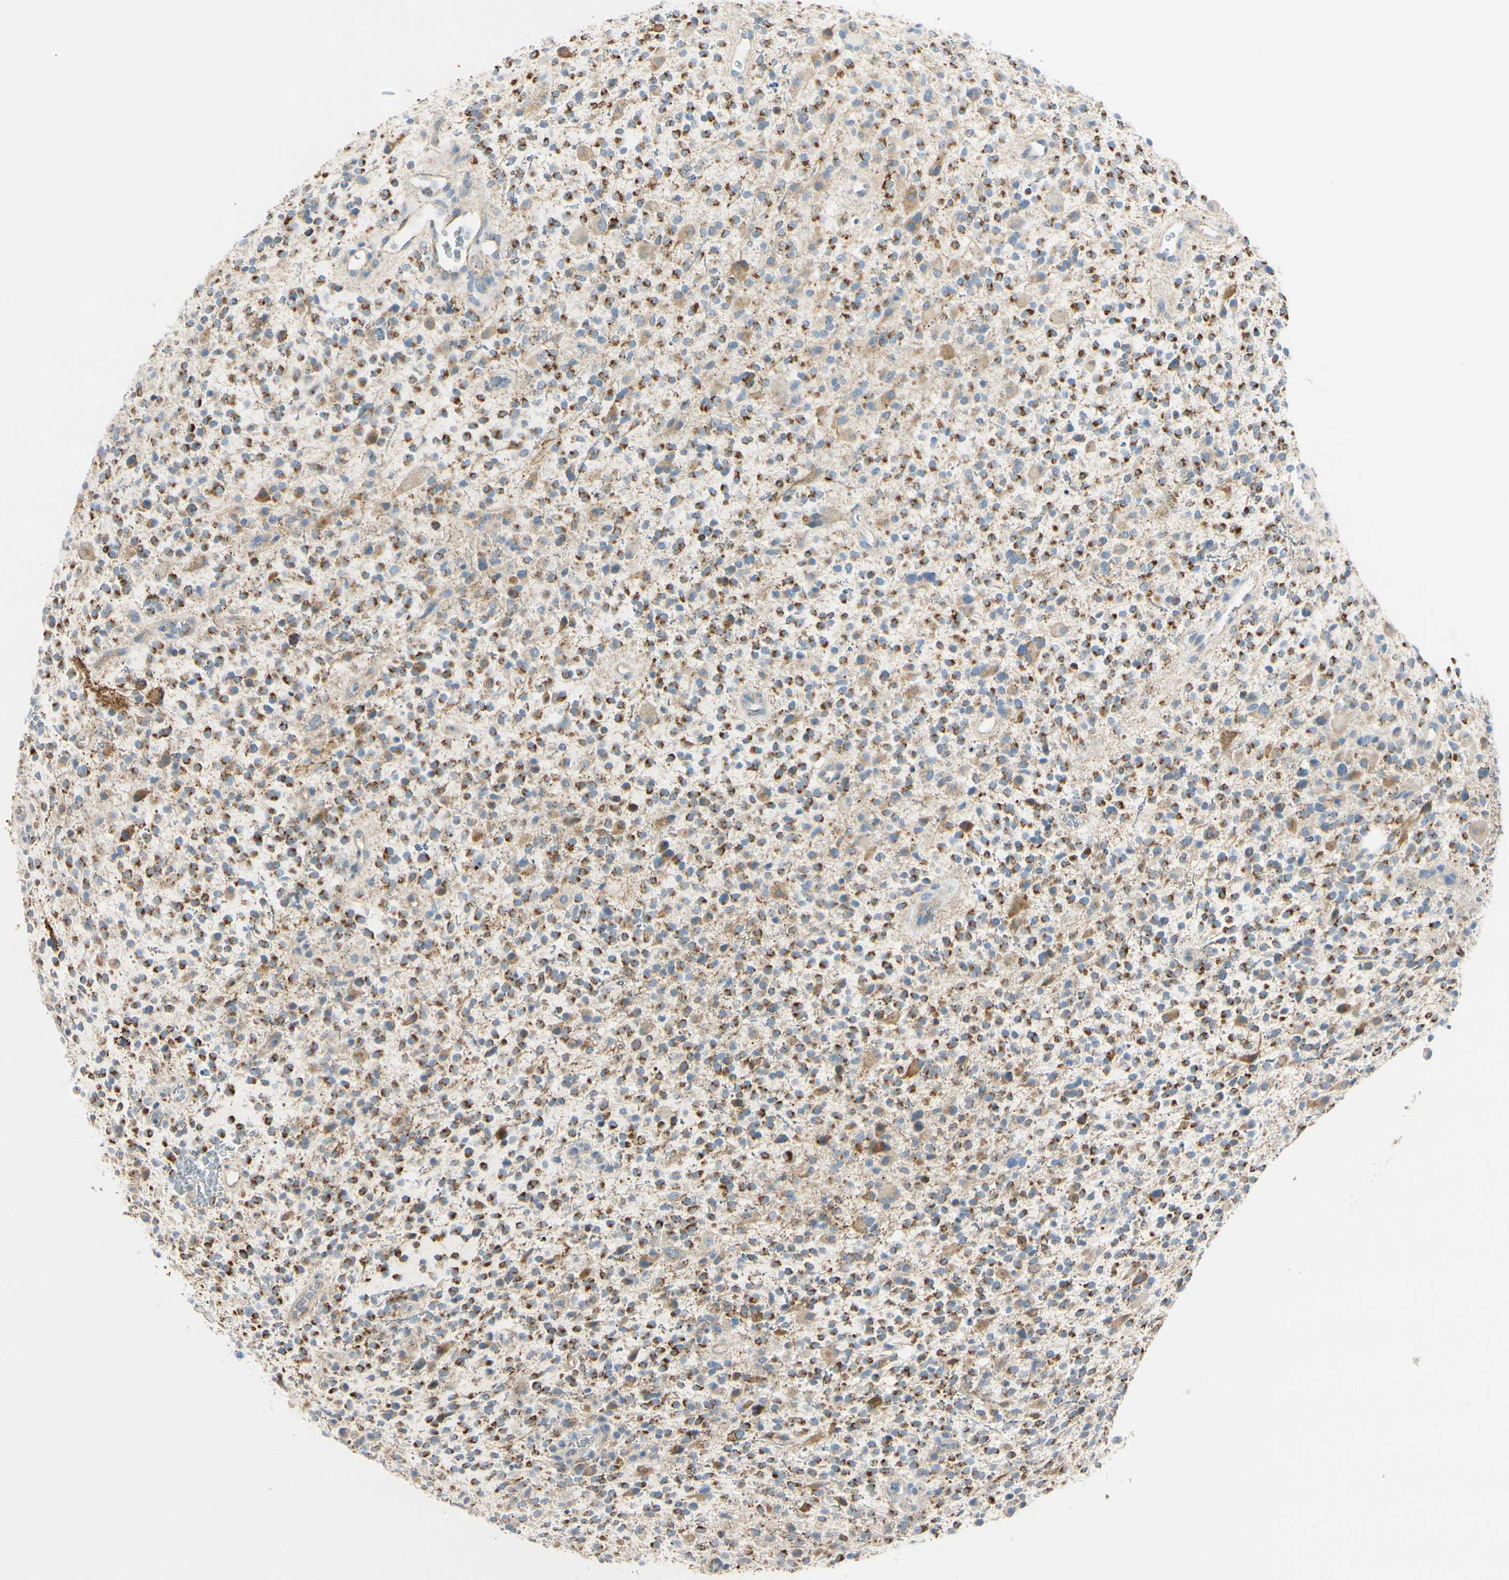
{"staining": {"intensity": "strong", "quantity": "25%-75%", "location": "cytoplasmic/membranous"}, "tissue": "glioma", "cell_type": "Tumor cells", "image_type": "cancer", "snomed": [{"axis": "morphology", "description": "Glioma, malignant, High grade"}, {"axis": "topography", "description": "Brain"}], "caption": "A high amount of strong cytoplasmic/membranous expression is appreciated in approximately 25%-75% of tumor cells in high-grade glioma (malignant) tissue.", "gene": "GALNT5", "patient": {"sex": "male", "age": 48}}